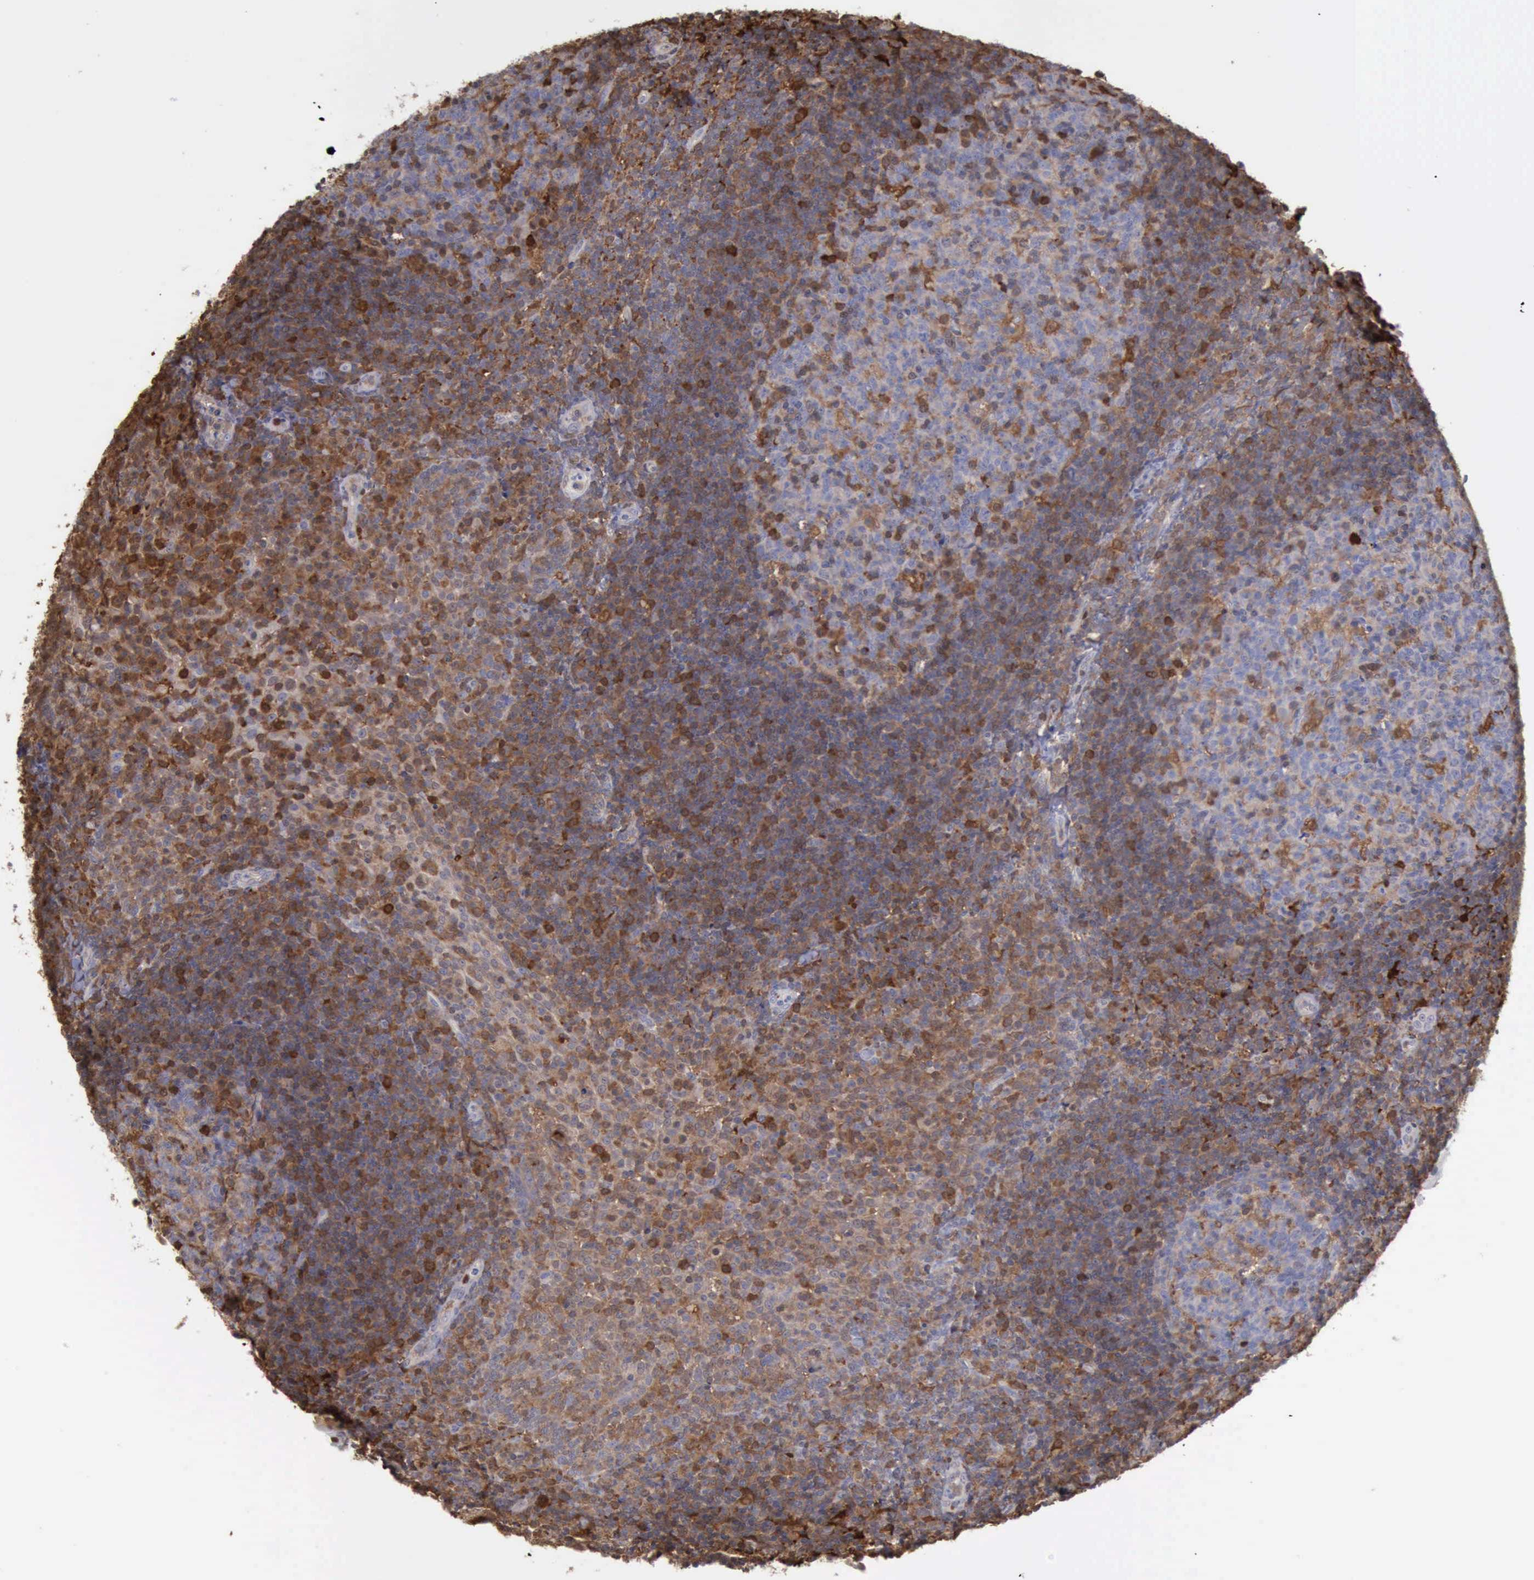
{"staining": {"intensity": "moderate", "quantity": "25%-75%", "location": "cytoplasmic/membranous"}, "tissue": "tonsil", "cell_type": "Germinal center cells", "image_type": "normal", "snomed": [{"axis": "morphology", "description": "Normal tissue, NOS"}, {"axis": "topography", "description": "Tonsil"}], "caption": "A high-resolution micrograph shows immunohistochemistry staining of unremarkable tonsil, which displays moderate cytoplasmic/membranous expression in about 25%-75% of germinal center cells. Nuclei are stained in blue.", "gene": "STAT1", "patient": {"sex": "female", "age": 40}}